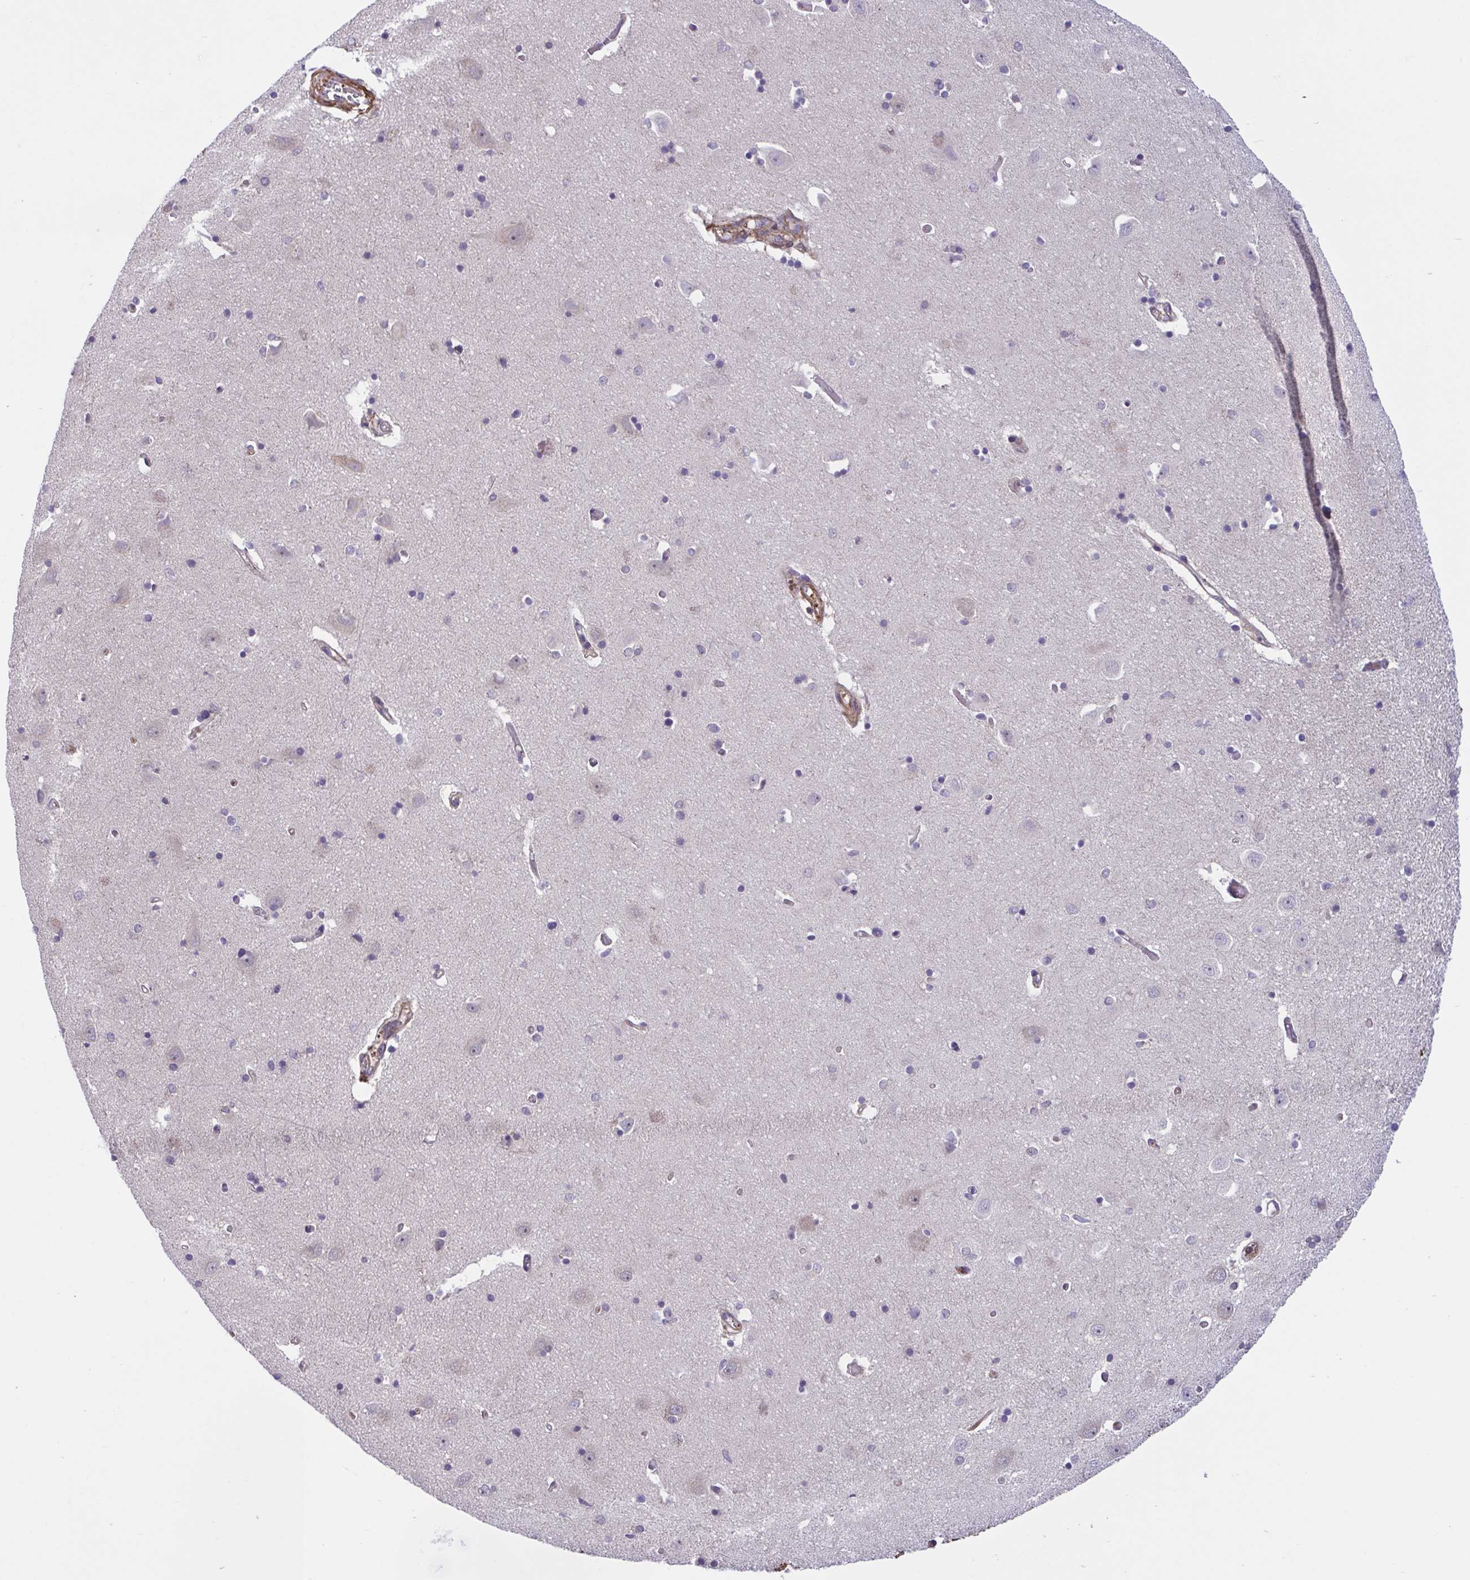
{"staining": {"intensity": "negative", "quantity": "none", "location": "none"}, "tissue": "caudate", "cell_type": "Glial cells", "image_type": "normal", "snomed": [{"axis": "morphology", "description": "Normal tissue, NOS"}, {"axis": "topography", "description": "Lateral ventricle wall"}, {"axis": "topography", "description": "Hippocampus"}], "caption": "Protein analysis of unremarkable caudate reveals no significant staining in glial cells.", "gene": "WNT9B", "patient": {"sex": "female", "age": 63}}